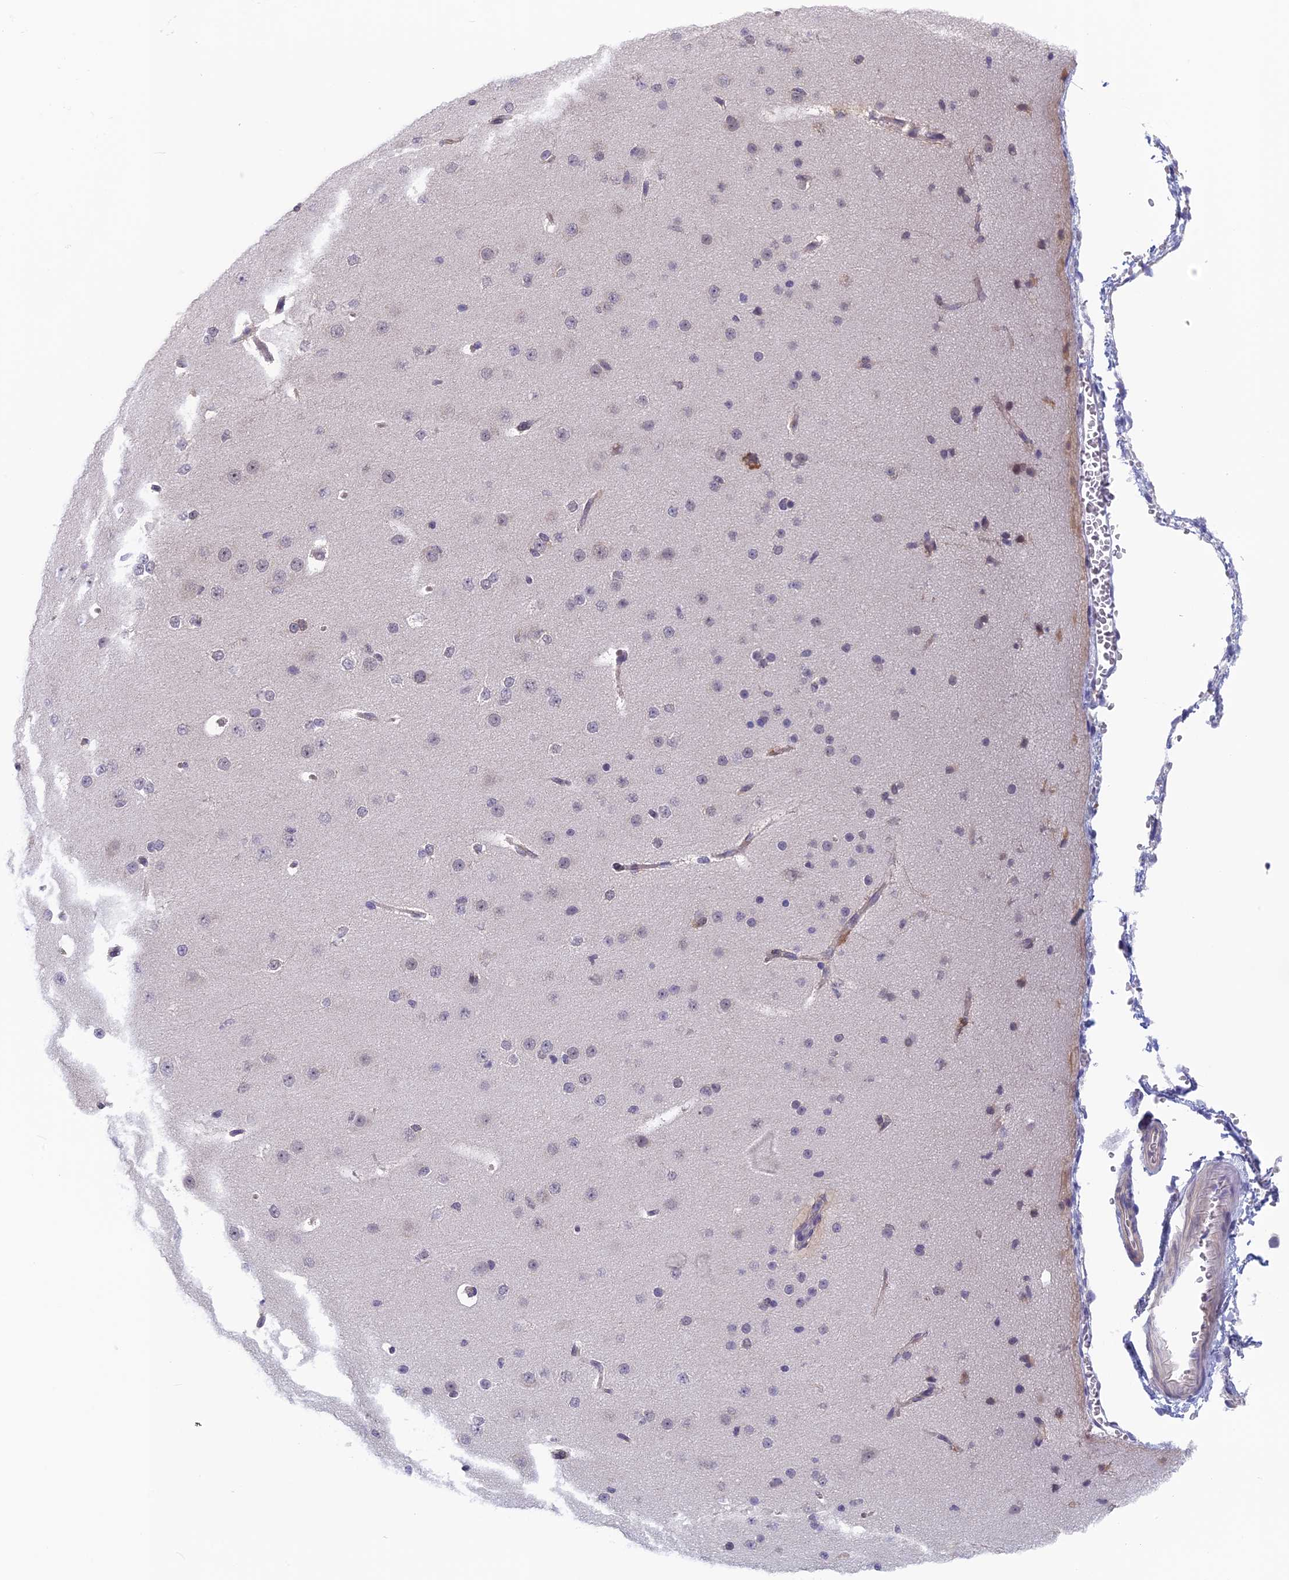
{"staining": {"intensity": "negative", "quantity": "none", "location": "none"}, "tissue": "cerebral cortex", "cell_type": "Endothelial cells", "image_type": "normal", "snomed": [{"axis": "morphology", "description": "Normal tissue, NOS"}, {"axis": "morphology", "description": "Developmental malformation"}, {"axis": "topography", "description": "Cerebral cortex"}], "caption": "The micrograph exhibits no significant expression in endothelial cells of cerebral cortex.", "gene": "MRI1", "patient": {"sex": "female", "age": 30}}